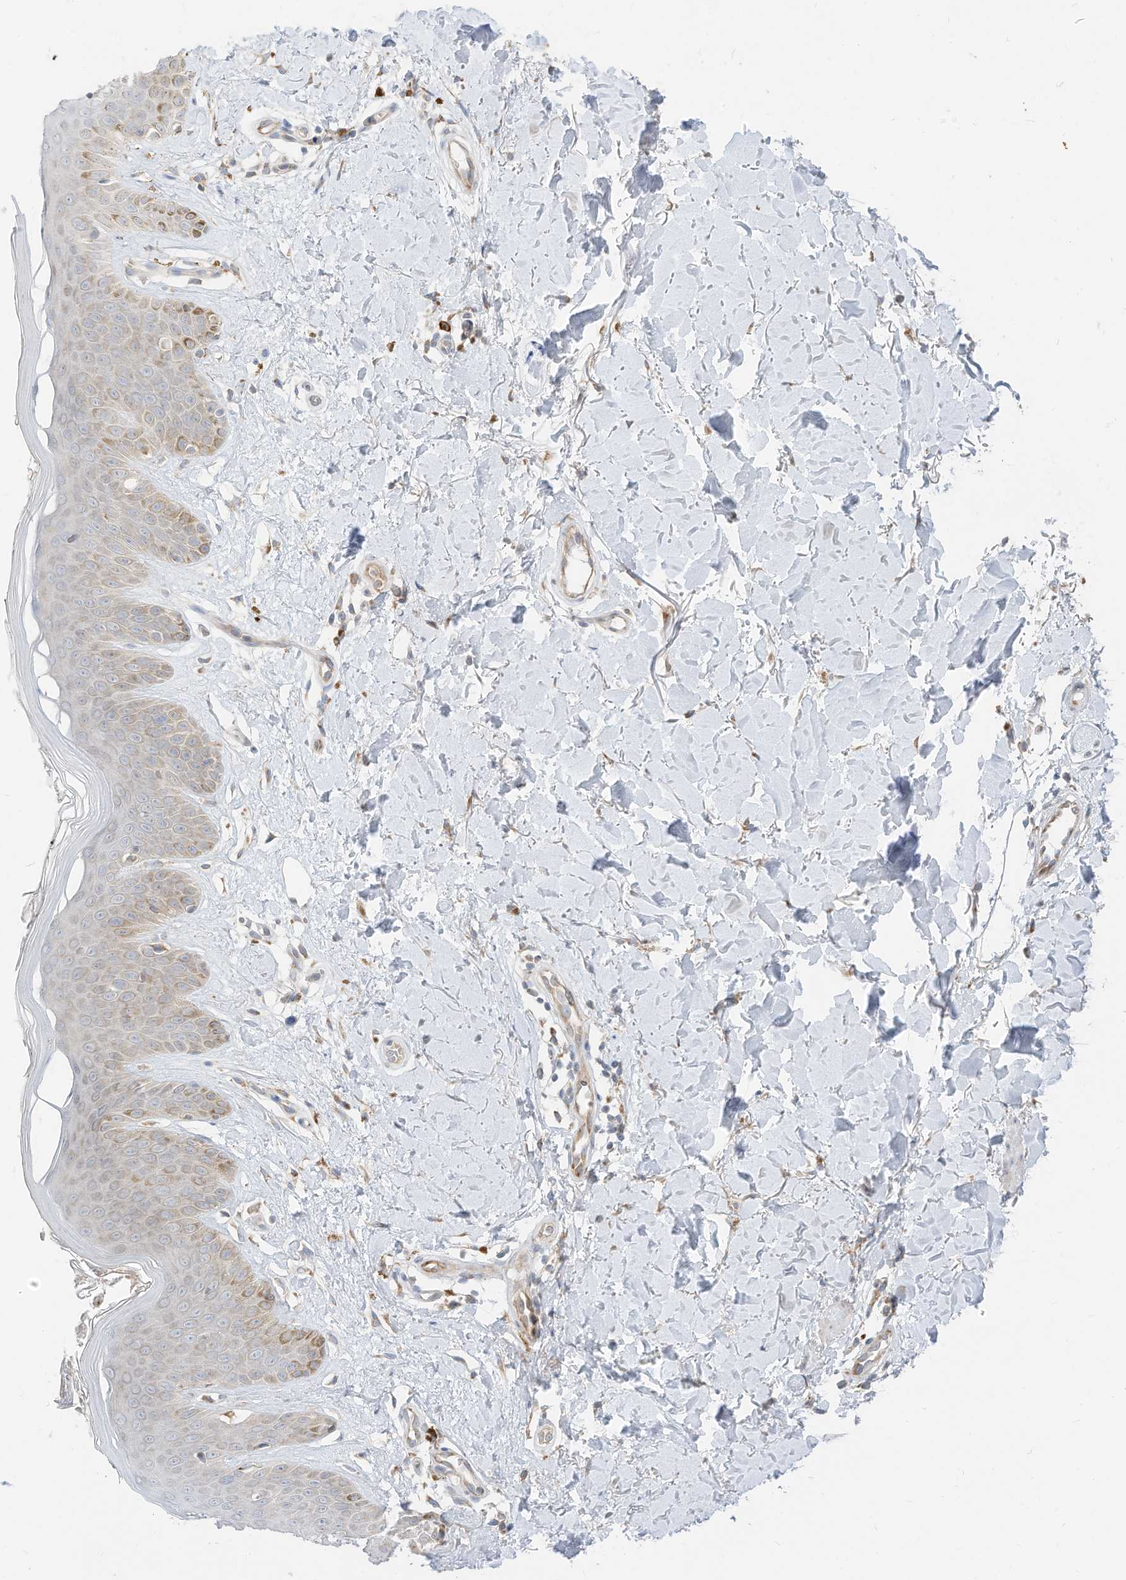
{"staining": {"intensity": "moderate", "quantity": ">75%", "location": "cytoplasmic/membranous"}, "tissue": "skin", "cell_type": "Fibroblasts", "image_type": "normal", "snomed": [{"axis": "morphology", "description": "Normal tissue, NOS"}, {"axis": "topography", "description": "Skin"}], "caption": "Protein staining demonstrates moderate cytoplasmic/membranous positivity in approximately >75% of fibroblasts in benign skin.", "gene": "STT3A", "patient": {"sex": "female", "age": 64}}